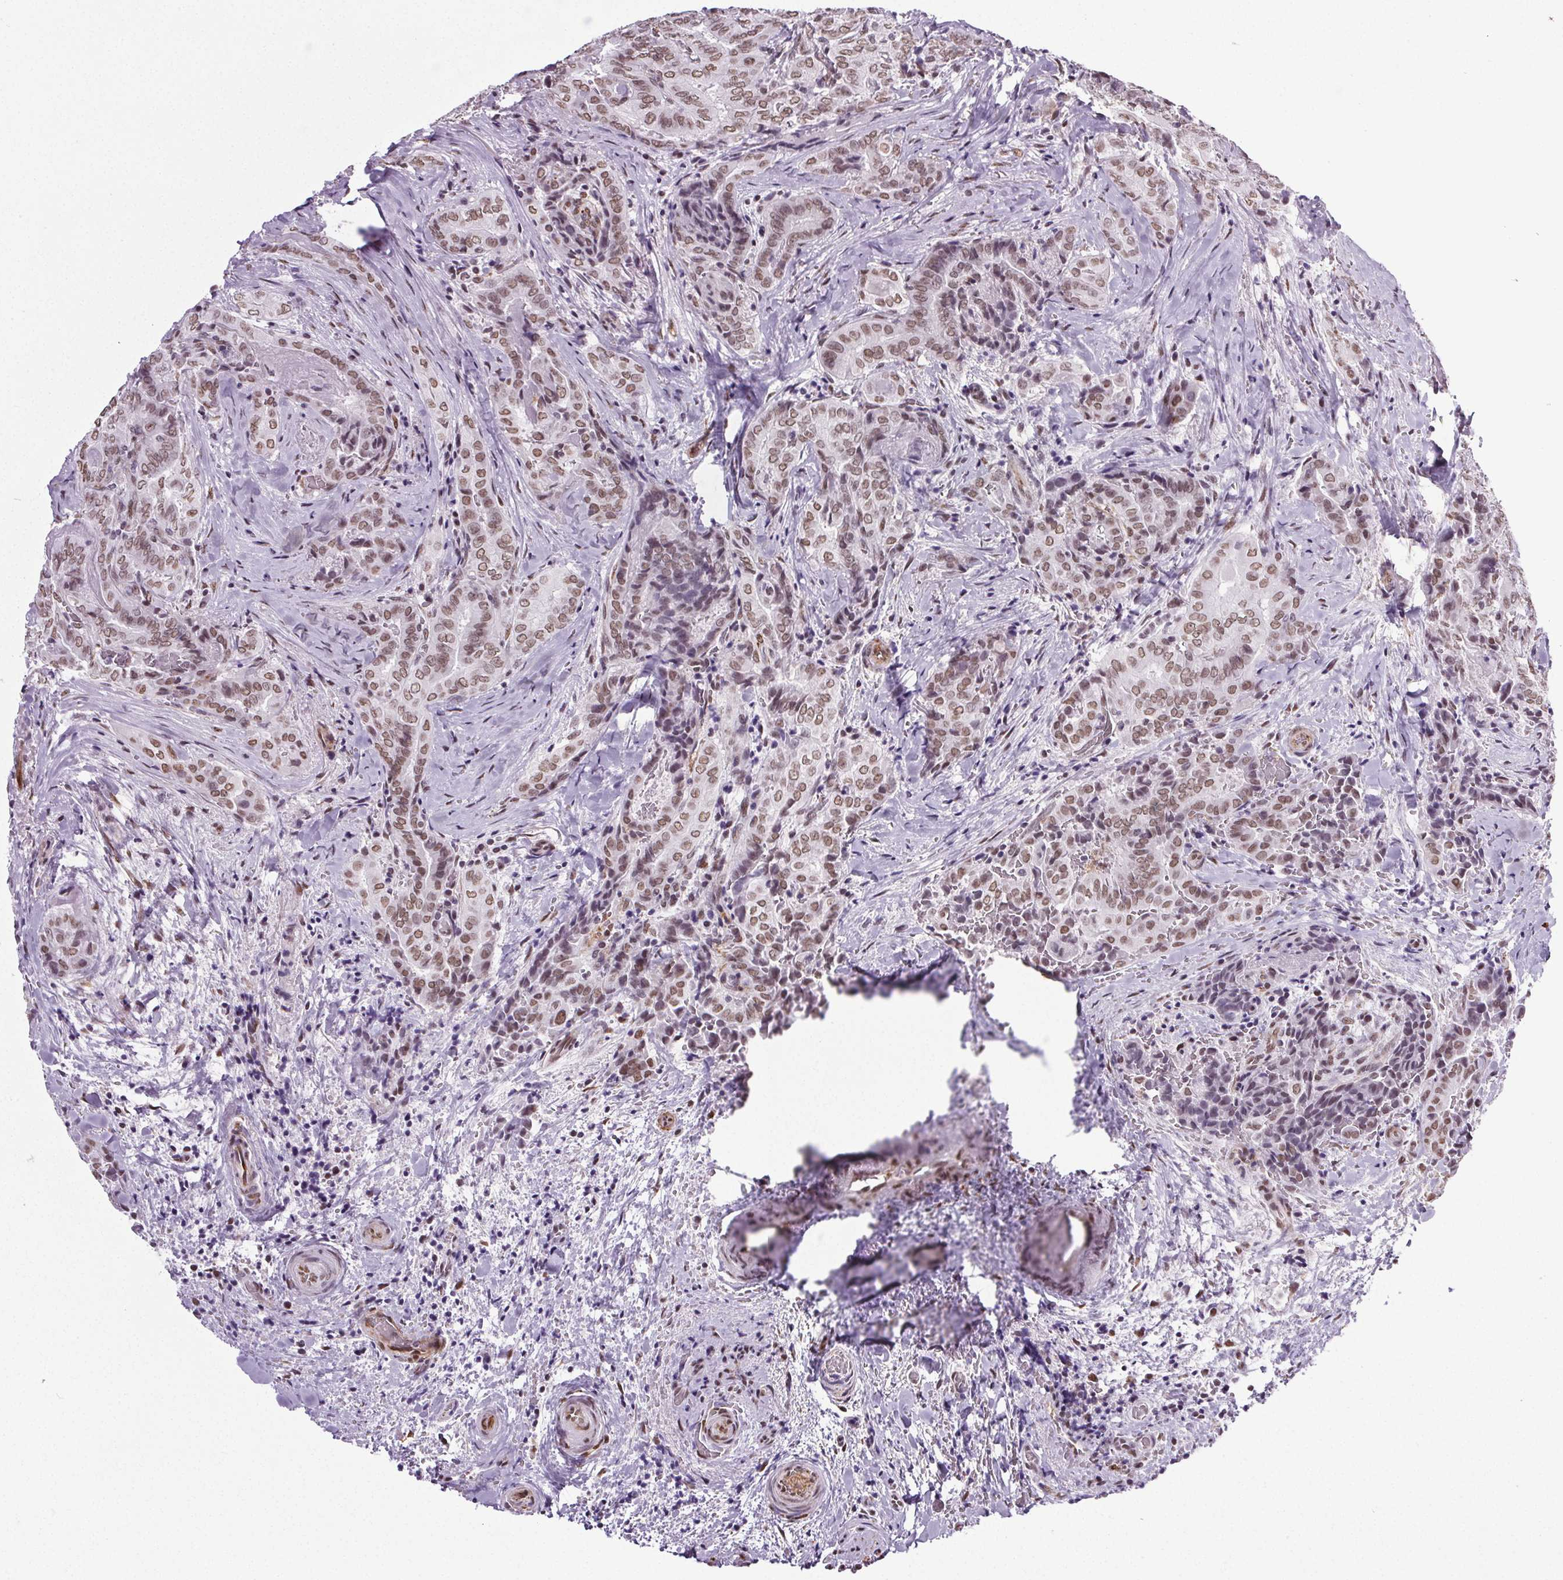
{"staining": {"intensity": "moderate", "quantity": ">75%", "location": "nuclear"}, "tissue": "thyroid cancer", "cell_type": "Tumor cells", "image_type": "cancer", "snomed": [{"axis": "morphology", "description": "Papillary adenocarcinoma, NOS"}, {"axis": "topography", "description": "Thyroid gland"}], "caption": "This is an image of IHC staining of thyroid cancer, which shows moderate expression in the nuclear of tumor cells.", "gene": "GP6", "patient": {"sex": "female", "age": 61}}